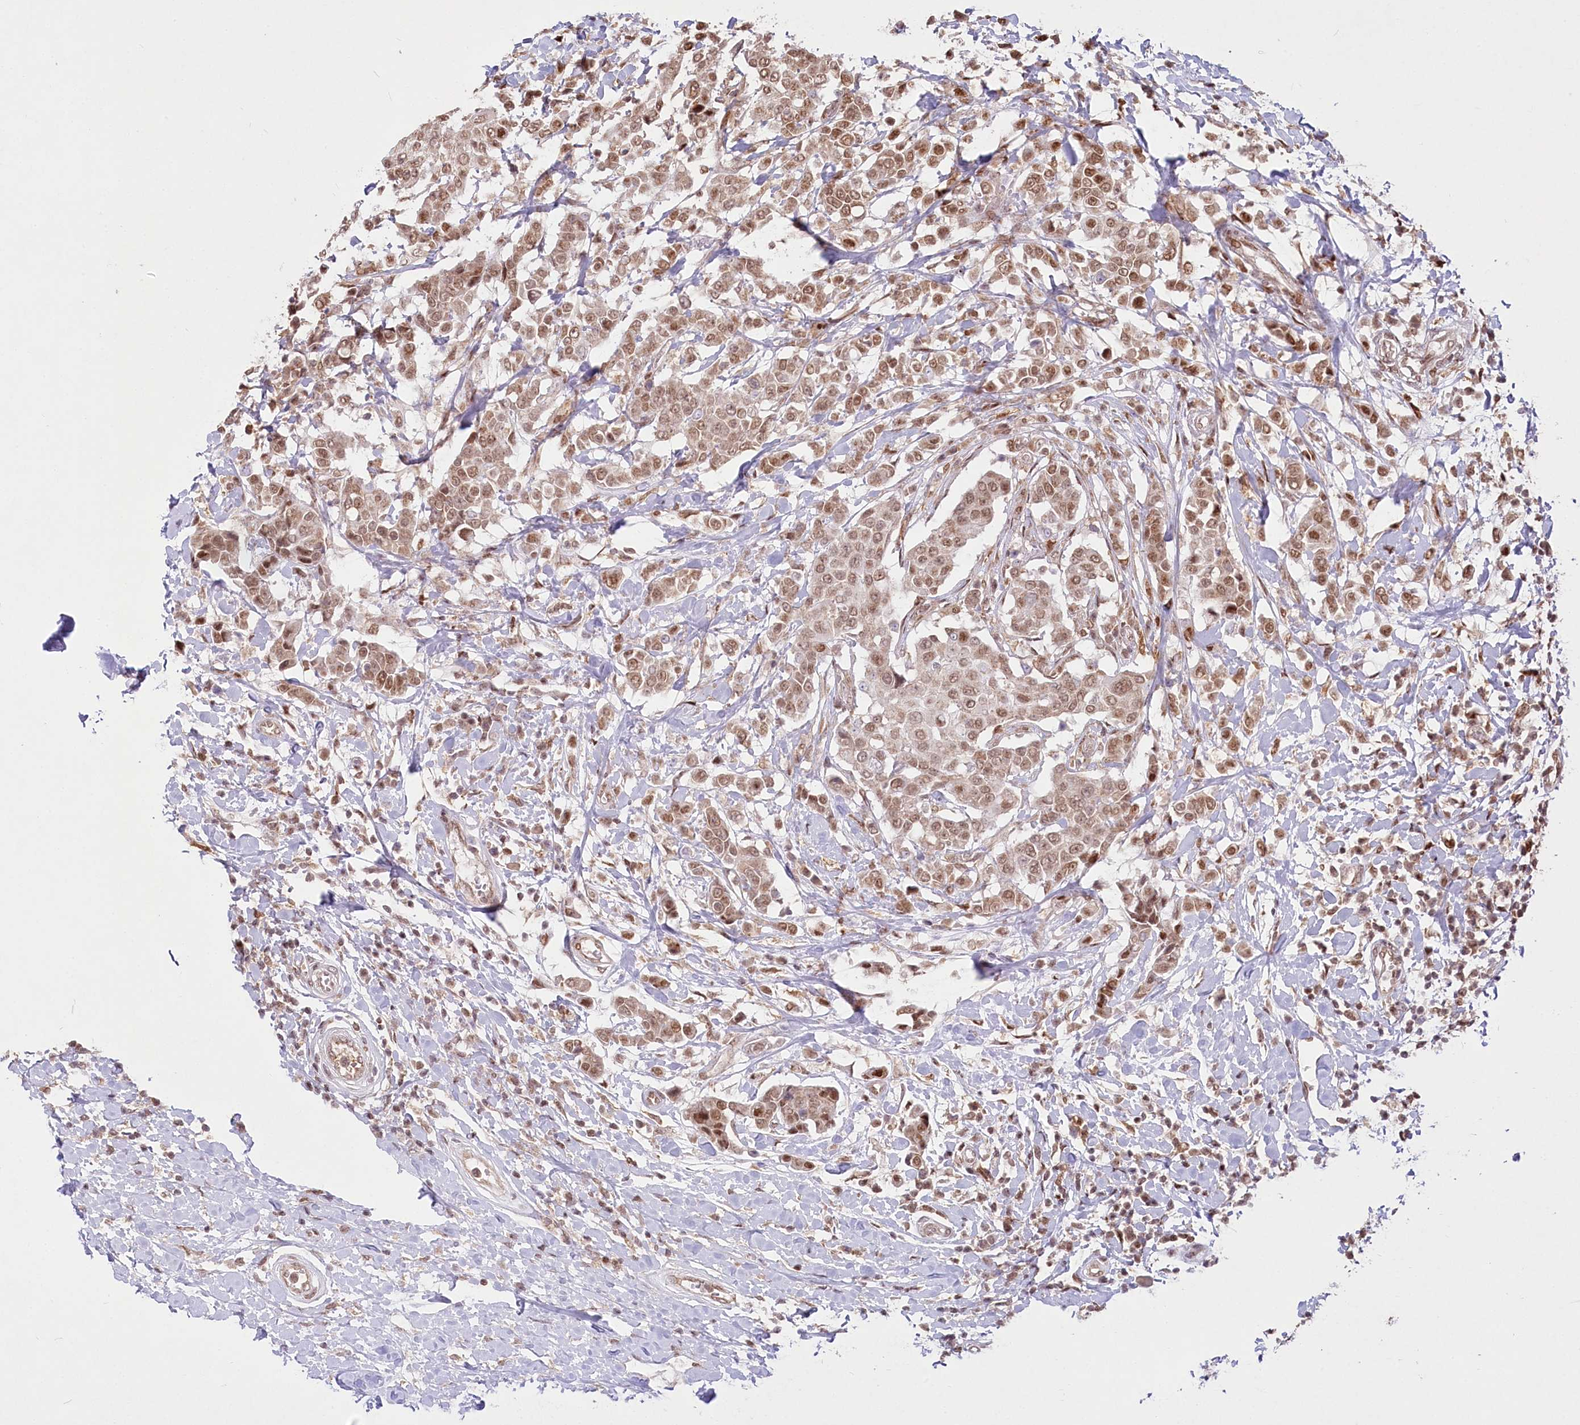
{"staining": {"intensity": "moderate", "quantity": ">75%", "location": "nuclear"}, "tissue": "breast cancer", "cell_type": "Tumor cells", "image_type": "cancer", "snomed": [{"axis": "morphology", "description": "Duct carcinoma"}, {"axis": "topography", "description": "Breast"}], "caption": "Breast cancer (infiltrating ductal carcinoma) was stained to show a protein in brown. There is medium levels of moderate nuclear expression in approximately >75% of tumor cells. The staining was performed using DAB (3,3'-diaminobenzidine) to visualize the protein expression in brown, while the nuclei were stained in blue with hematoxylin (Magnification: 20x).", "gene": "PYURF", "patient": {"sex": "female", "age": 27}}